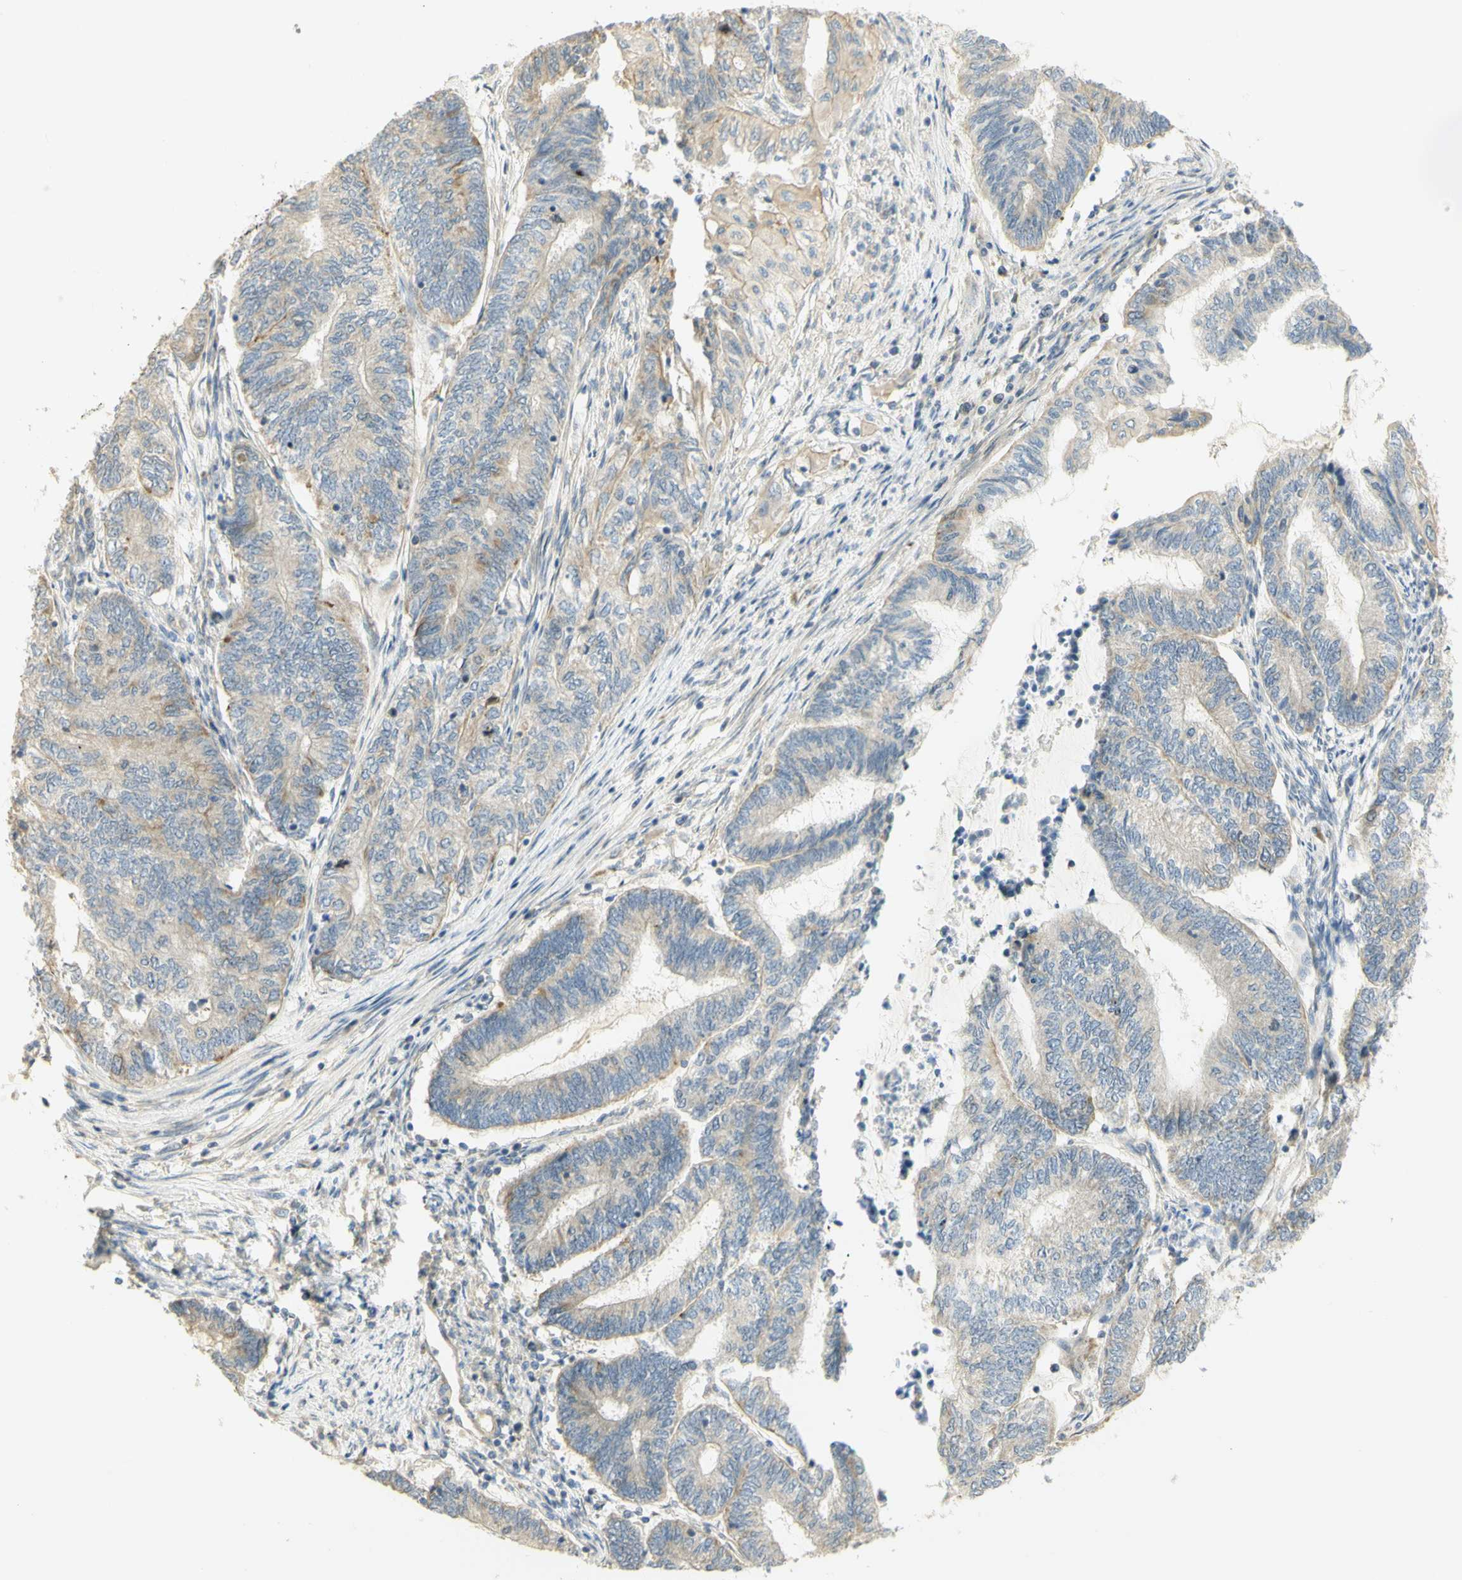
{"staining": {"intensity": "weak", "quantity": "25%-75%", "location": "cytoplasmic/membranous"}, "tissue": "endometrial cancer", "cell_type": "Tumor cells", "image_type": "cancer", "snomed": [{"axis": "morphology", "description": "Adenocarcinoma, NOS"}, {"axis": "topography", "description": "Uterus"}, {"axis": "topography", "description": "Endometrium"}], "caption": "This is an image of IHC staining of endometrial cancer, which shows weak positivity in the cytoplasmic/membranous of tumor cells.", "gene": "KIF11", "patient": {"sex": "female", "age": 70}}